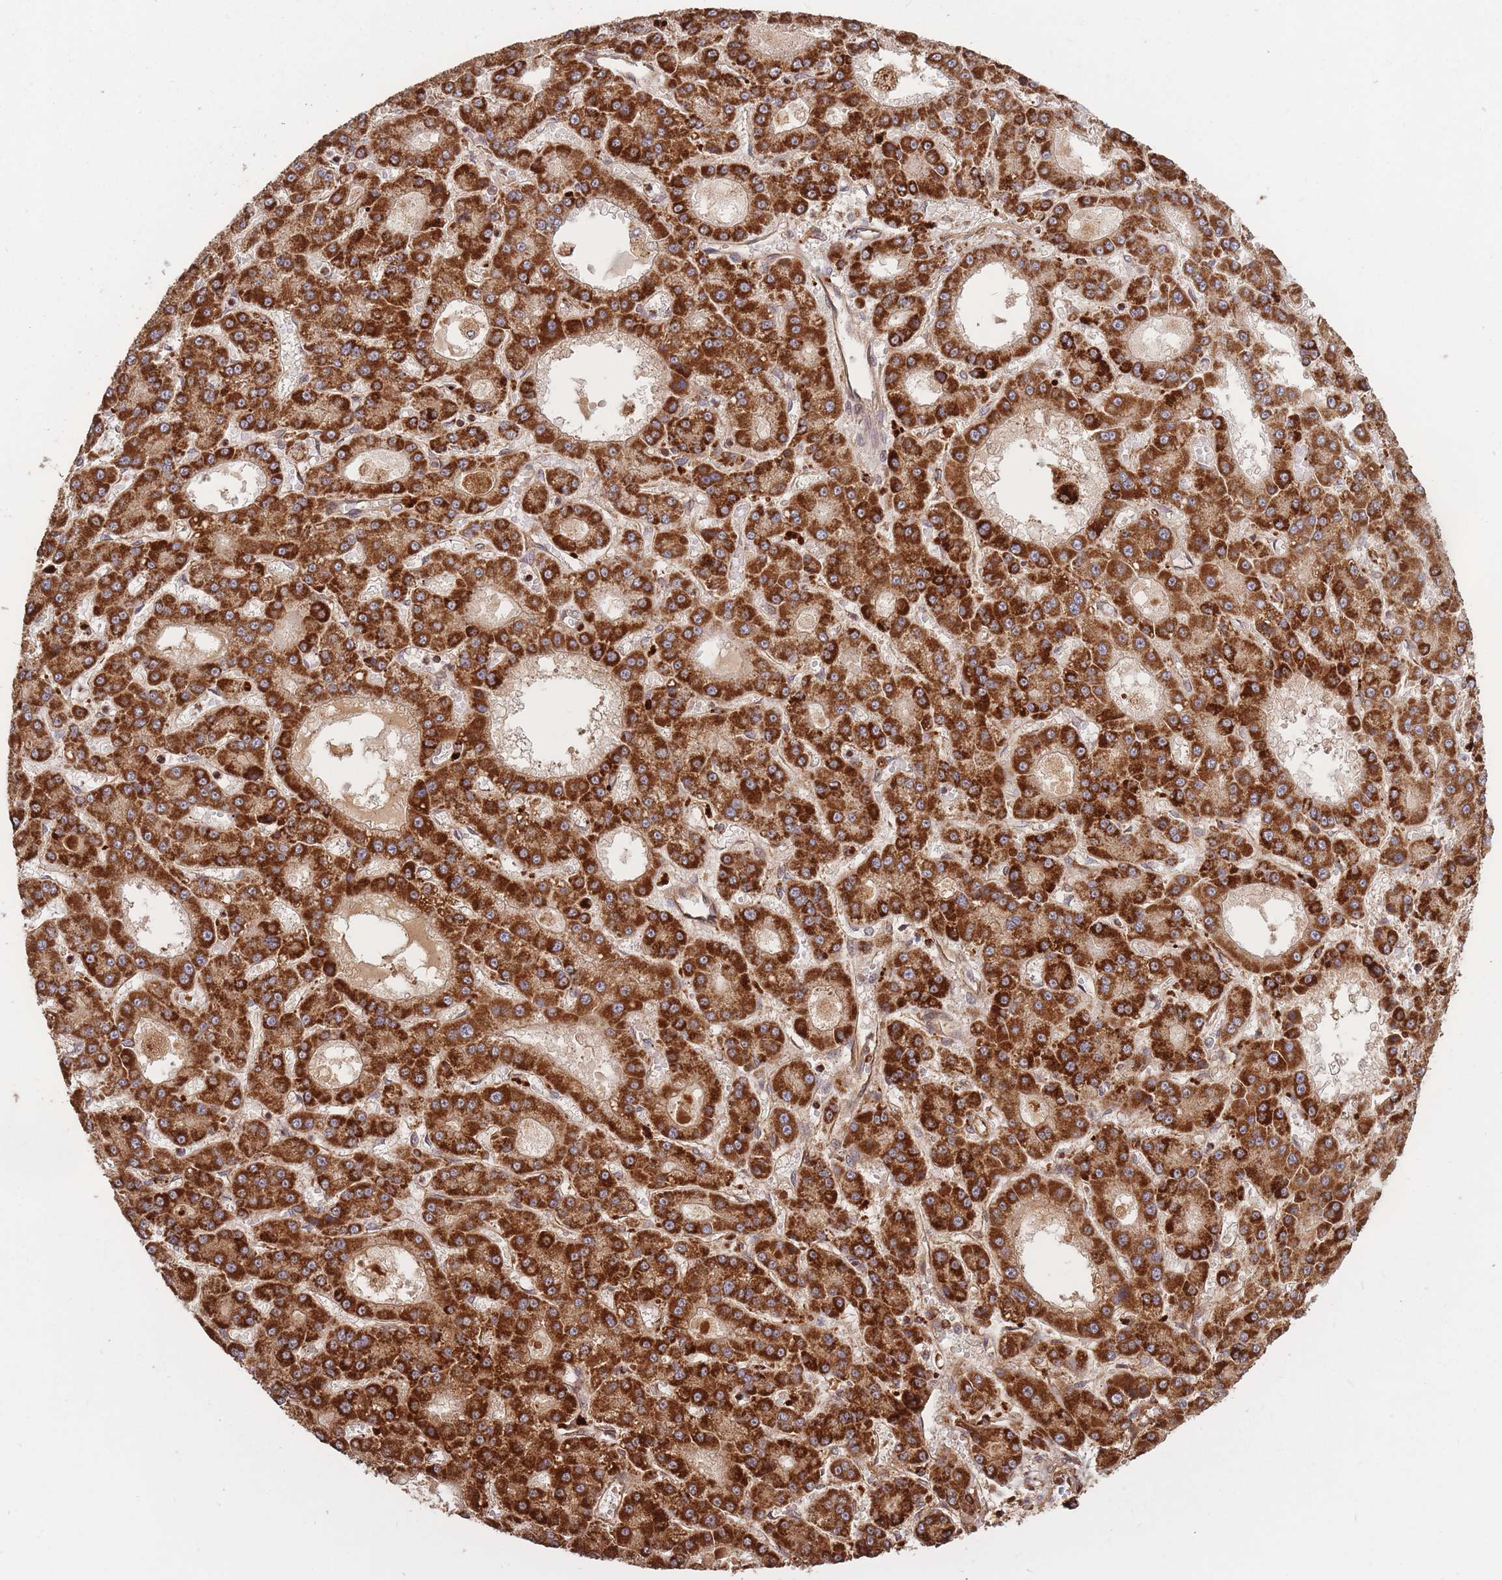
{"staining": {"intensity": "strong", "quantity": ">75%", "location": "cytoplasmic/membranous"}, "tissue": "liver cancer", "cell_type": "Tumor cells", "image_type": "cancer", "snomed": [{"axis": "morphology", "description": "Carcinoma, Hepatocellular, NOS"}, {"axis": "topography", "description": "Liver"}], "caption": "A micrograph of hepatocellular carcinoma (liver) stained for a protein demonstrates strong cytoplasmic/membranous brown staining in tumor cells. The staining was performed using DAB to visualize the protein expression in brown, while the nuclei were stained in blue with hematoxylin (Magnification: 20x).", "gene": "RASSF2", "patient": {"sex": "male", "age": 70}}